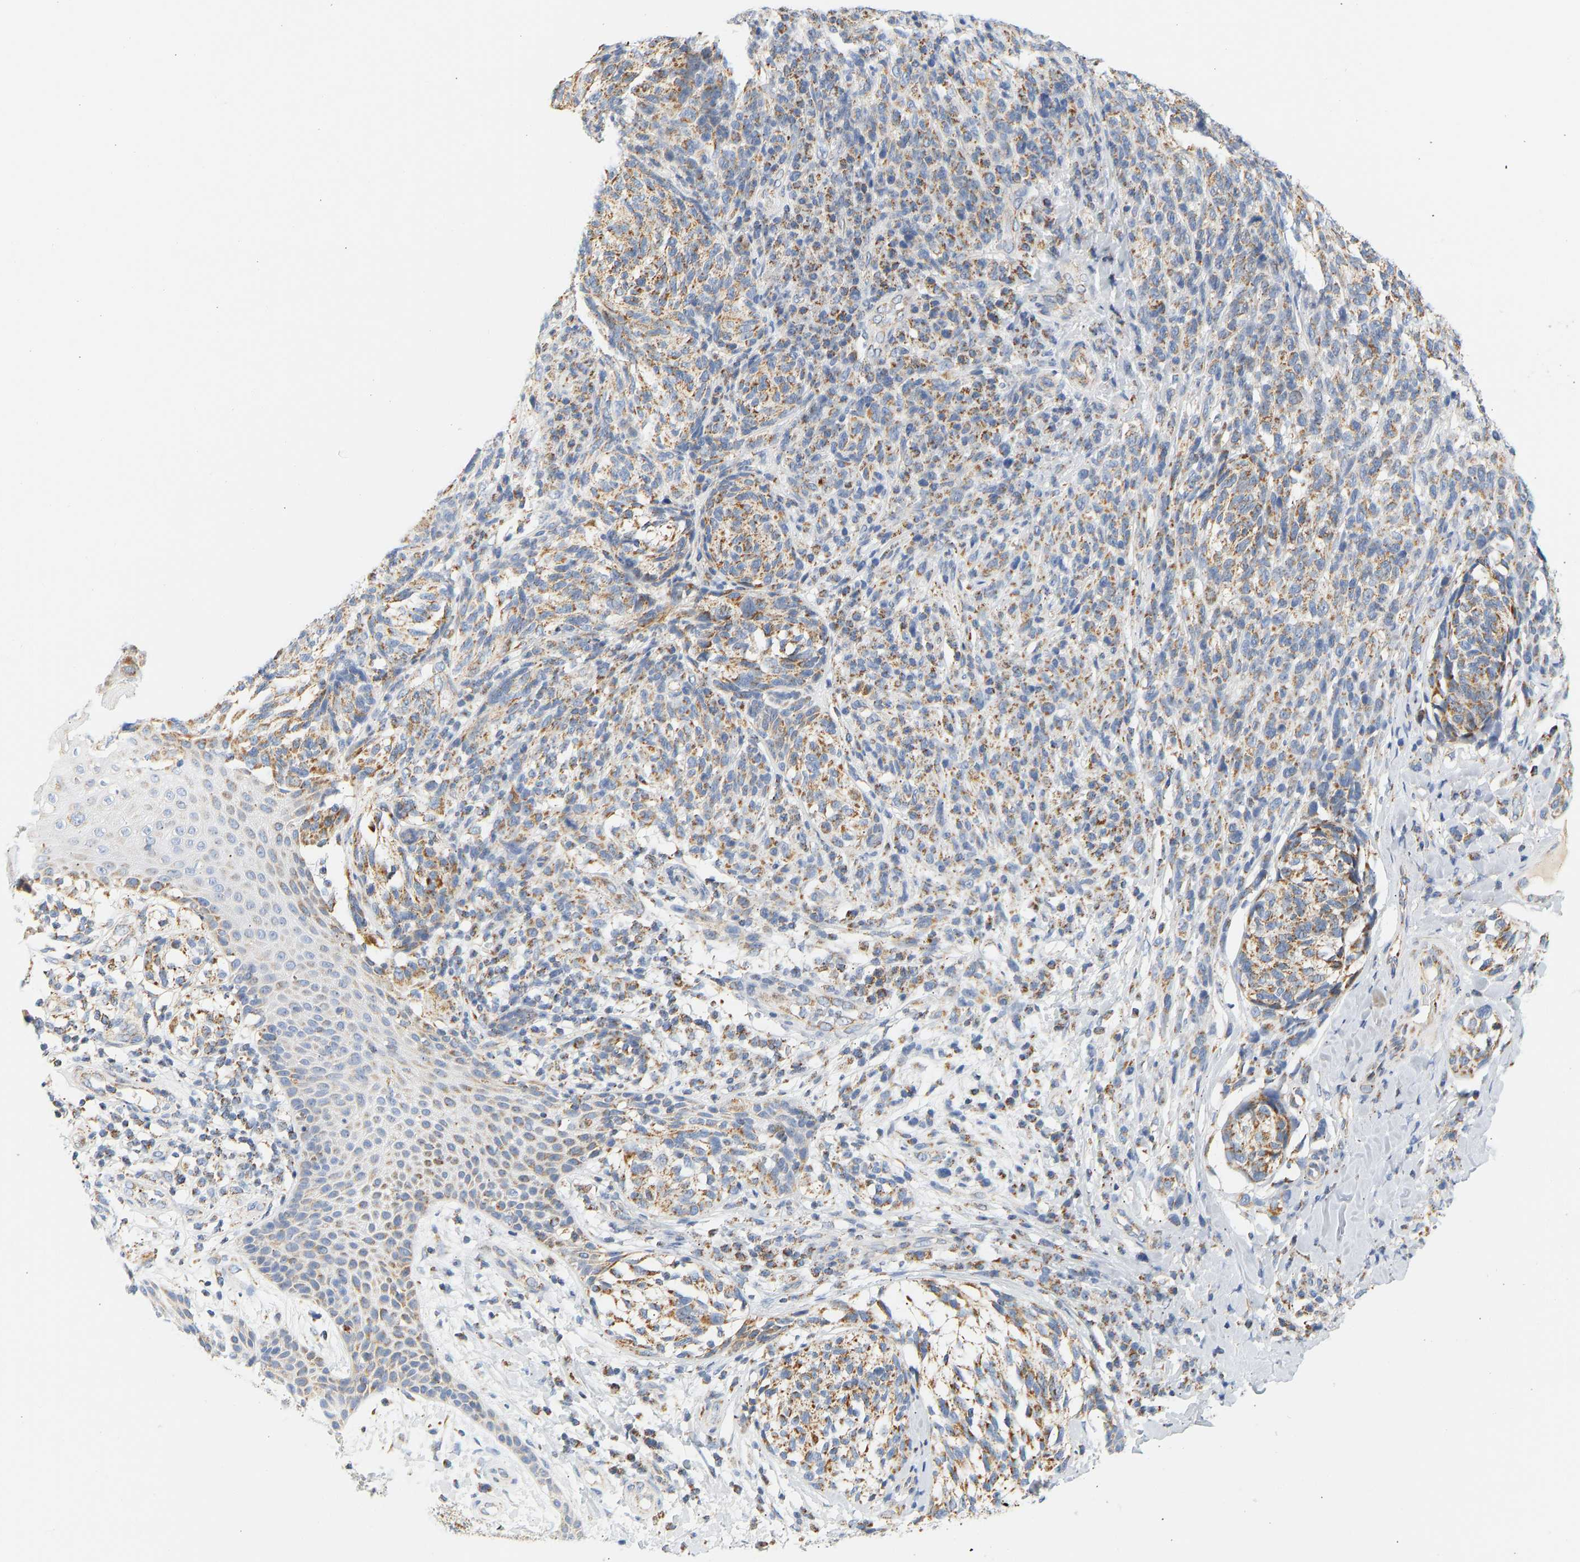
{"staining": {"intensity": "moderate", "quantity": ">75%", "location": "cytoplasmic/membranous"}, "tissue": "melanoma", "cell_type": "Tumor cells", "image_type": "cancer", "snomed": [{"axis": "morphology", "description": "Malignant melanoma, NOS"}, {"axis": "topography", "description": "Skin"}], "caption": "Melanoma stained with DAB (3,3'-diaminobenzidine) immunohistochemistry (IHC) demonstrates medium levels of moderate cytoplasmic/membranous positivity in approximately >75% of tumor cells. (brown staining indicates protein expression, while blue staining denotes nuclei).", "gene": "GRPEL2", "patient": {"sex": "female", "age": 73}}